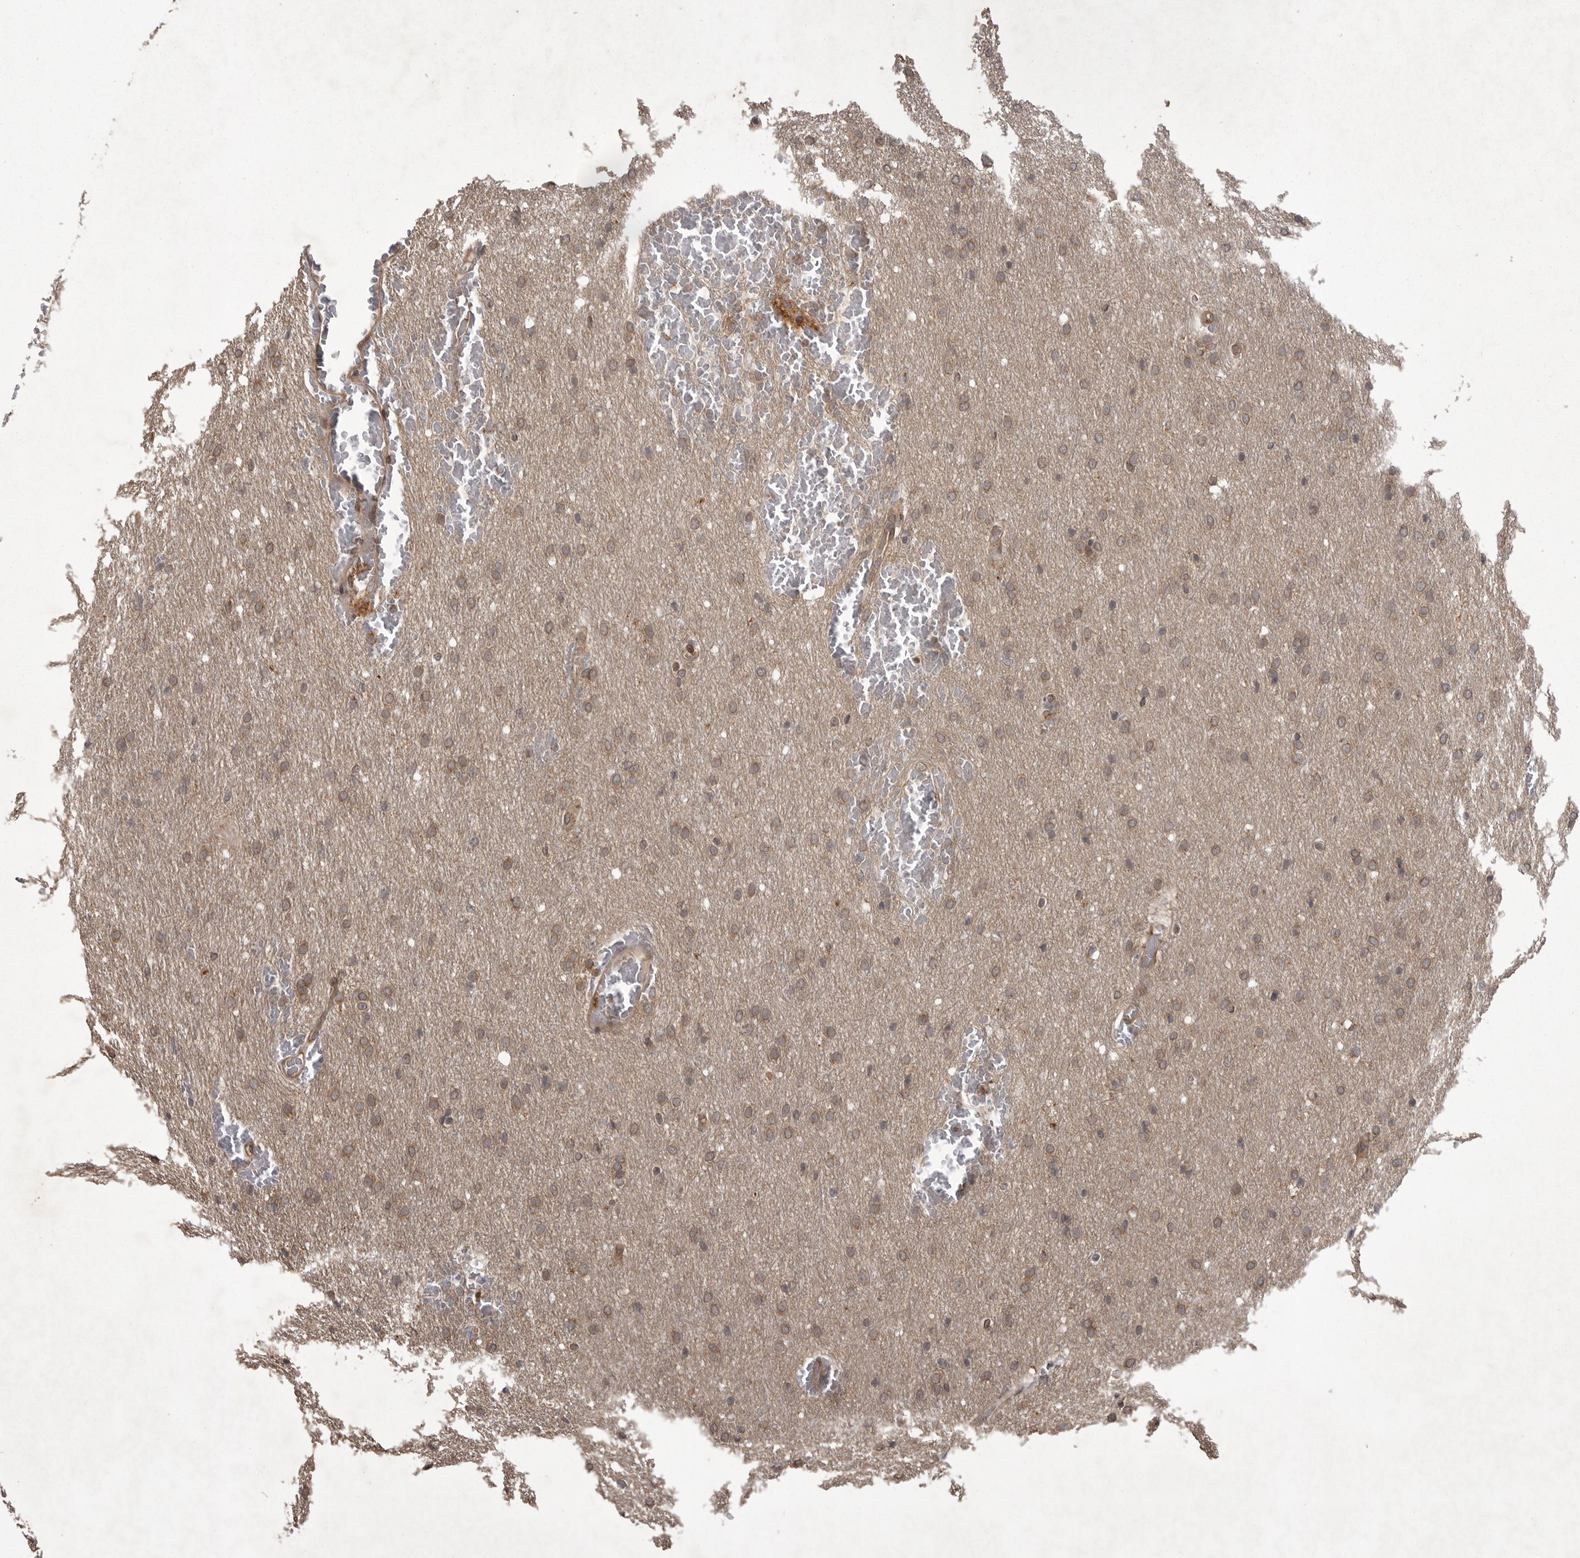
{"staining": {"intensity": "weak", "quantity": ">75%", "location": "cytoplasmic/membranous"}, "tissue": "glioma", "cell_type": "Tumor cells", "image_type": "cancer", "snomed": [{"axis": "morphology", "description": "Glioma, malignant, Low grade"}, {"axis": "topography", "description": "Brain"}], "caption": "Malignant glioma (low-grade) tissue exhibits weak cytoplasmic/membranous positivity in about >75% of tumor cells, visualized by immunohistochemistry.", "gene": "STK24", "patient": {"sex": "female", "age": 37}}